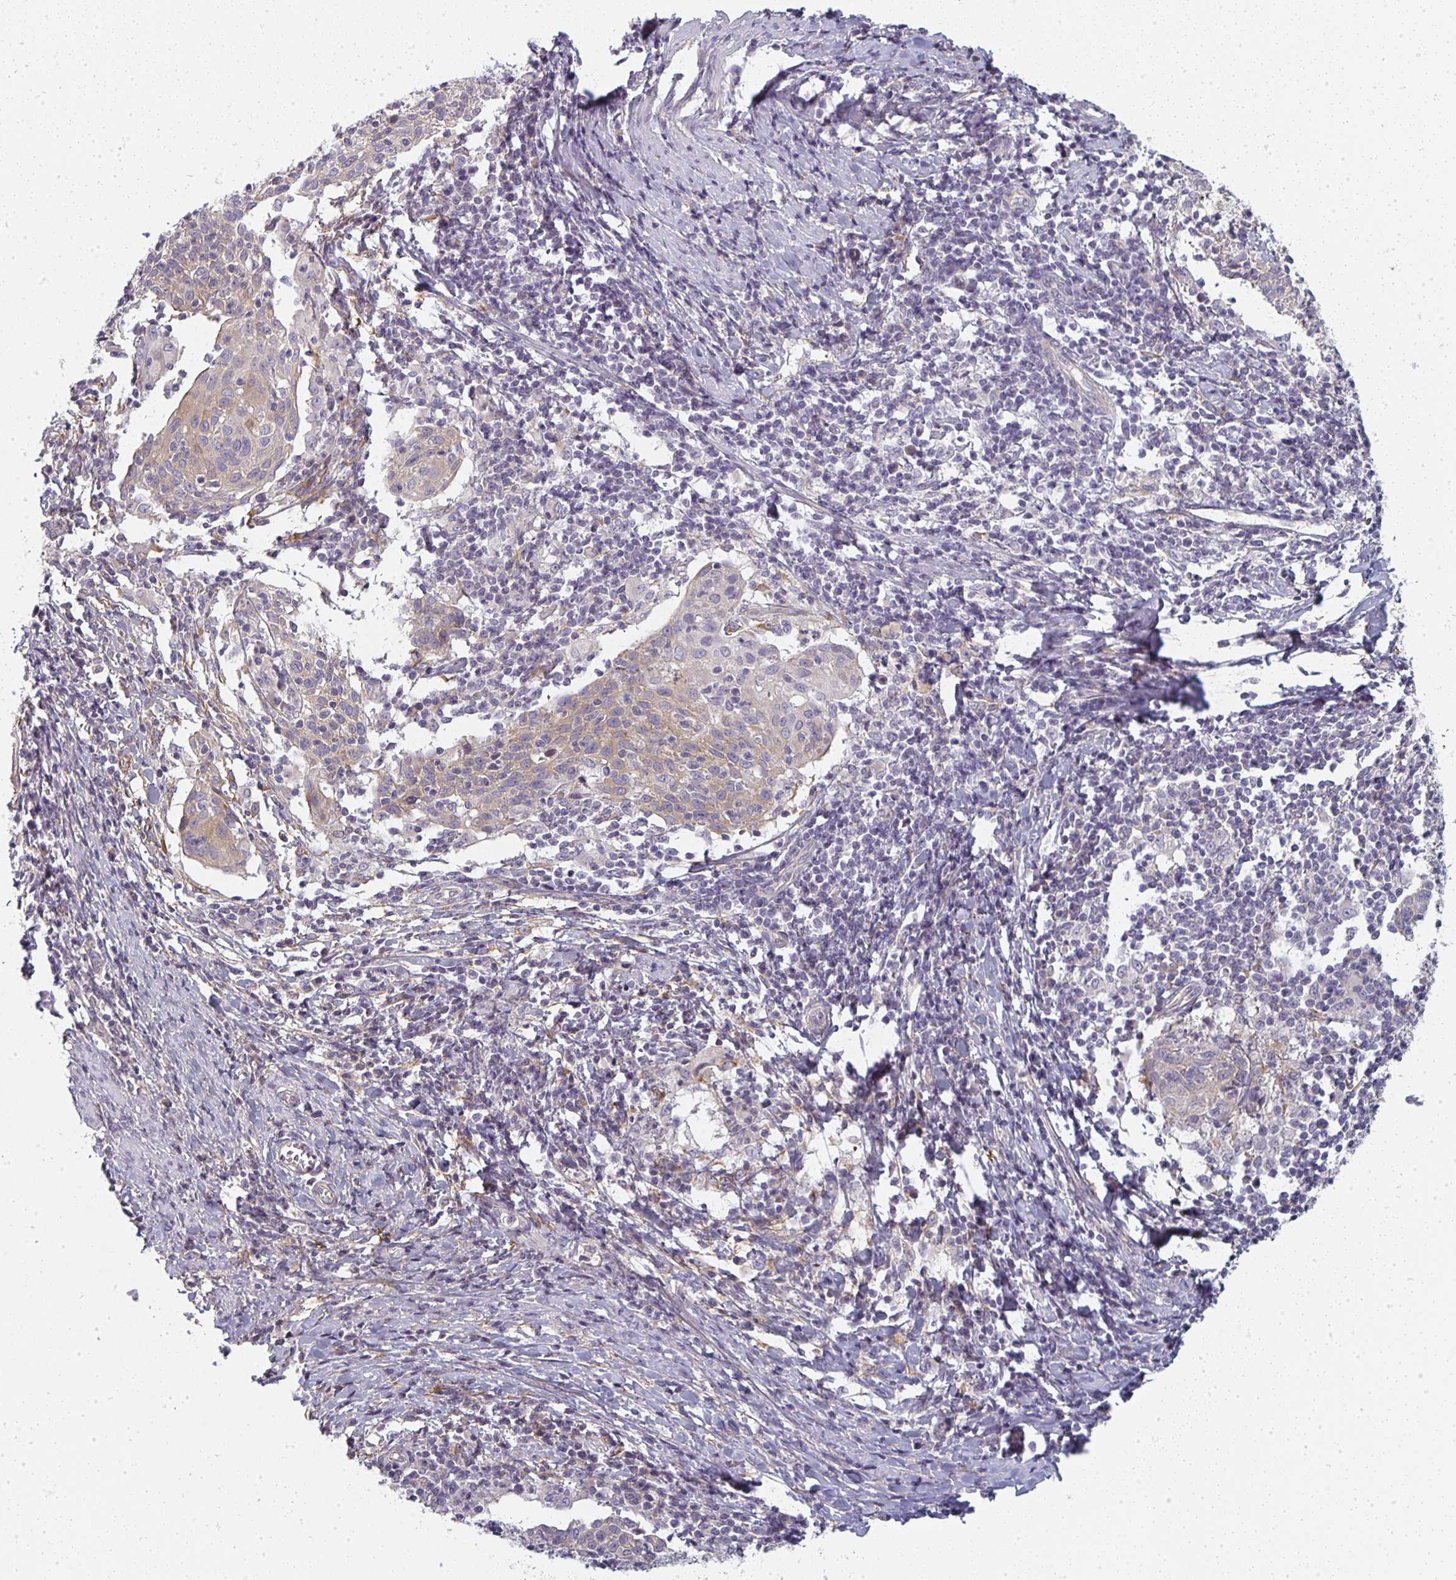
{"staining": {"intensity": "weak", "quantity": "<25%", "location": "cytoplasmic/membranous"}, "tissue": "cervical cancer", "cell_type": "Tumor cells", "image_type": "cancer", "snomed": [{"axis": "morphology", "description": "Squamous cell carcinoma, NOS"}, {"axis": "topography", "description": "Cervix"}], "caption": "Image shows no significant protein staining in tumor cells of cervical cancer (squamous cell carcinoma).", "gene": "CTHRC1", "patient": {"sex": "female", "age": 52}}